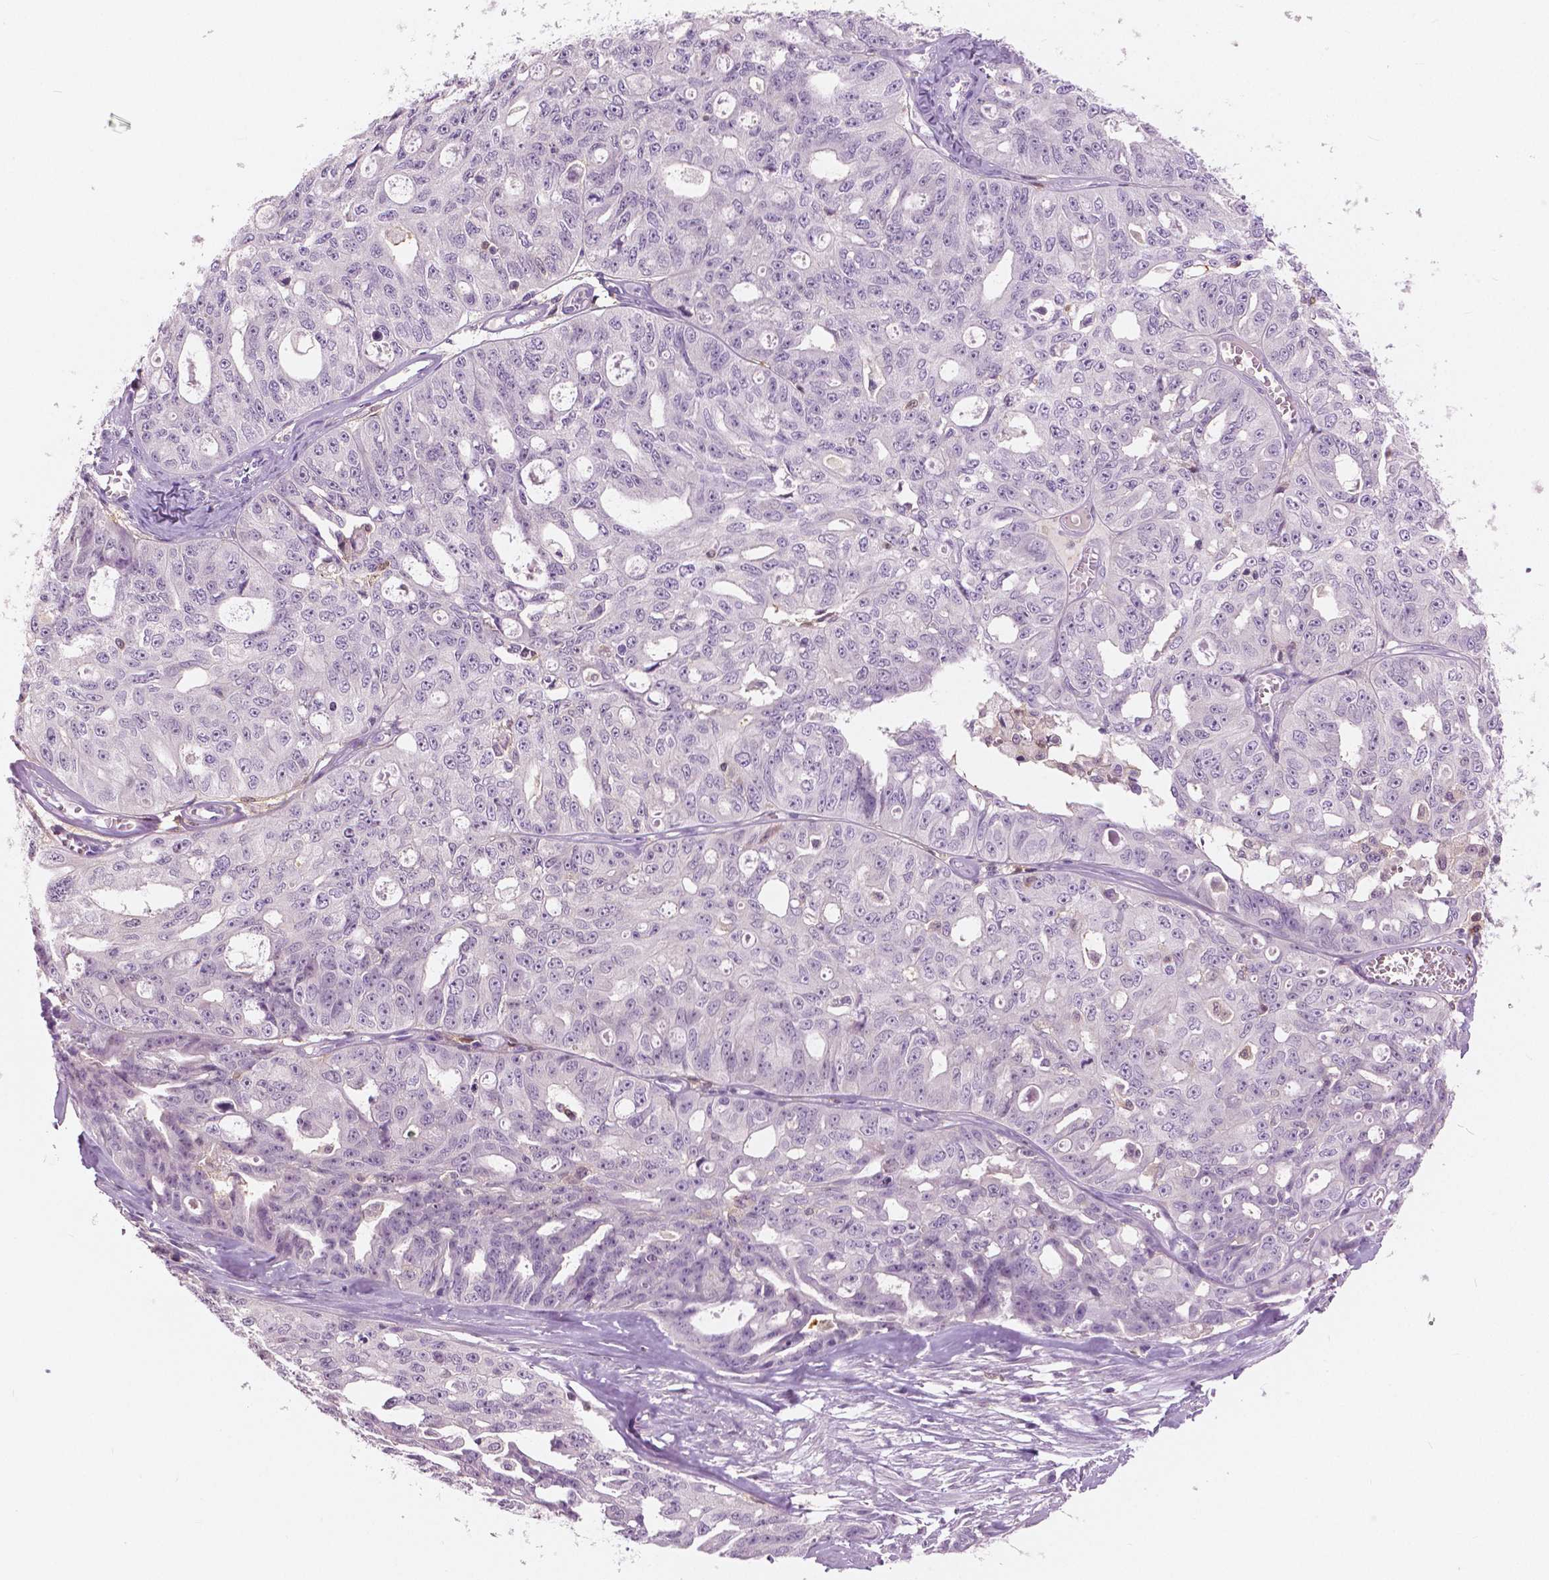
{"staining": {"intensity": "negative", "quantity": "none", "location": "none"}, "tissue": "ovarian cancer", "cell_type": "Tumor cells", "image_type": "cancer", "snomed": [{"axis": "morphology", "description": "Carcinoma, endometroid"}, {"axis": "topography", "description": "Ovary"}], "caption": "Protein analysis of ovarian cancer (endometroid carcinoma) demonstrates no significant expression in tumor cells.", "gene": "GALM", "patient": {"sex": "female", "age": 65}}